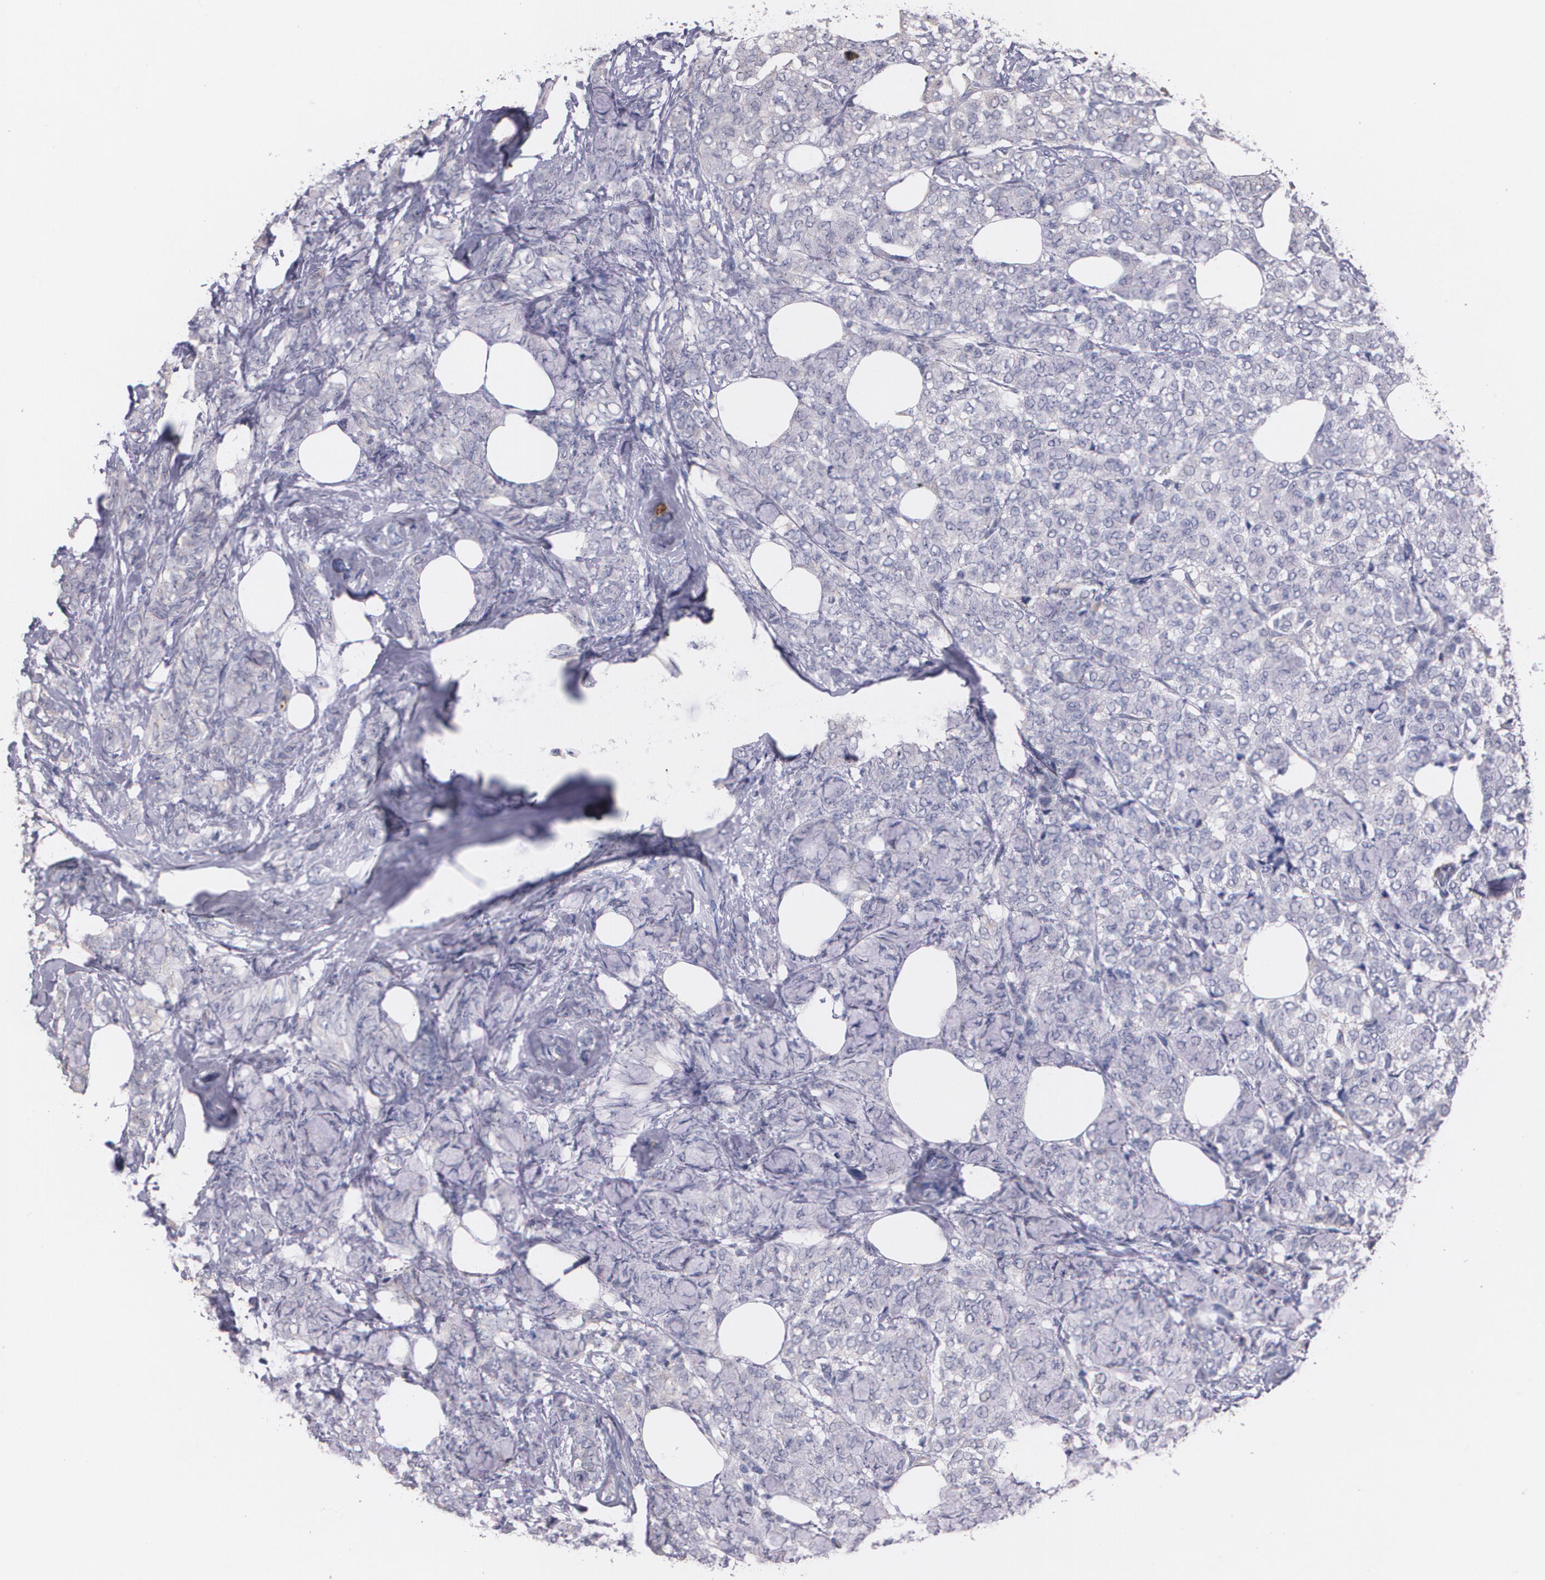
{"staining": {"intensity": "weak", "quantity": "<25%", "location": "cytoplasmic/membranous"}, "tissue": "breast cancer", "cell_type": "Tumor cells", "image_type": "cancer", "snomed": [{"axis": "morphology", "description": "Lobular carcinoma"}, {"axis": "topography", "description": "Breast"}], "caption": "DAB (3,3'-diaminobenzidine) immunohistochemical staining of breast cancer reveals no significant expression in tumor cells.", "gene": "AMBP", "patient": {"sex": "female", "age": 60}}